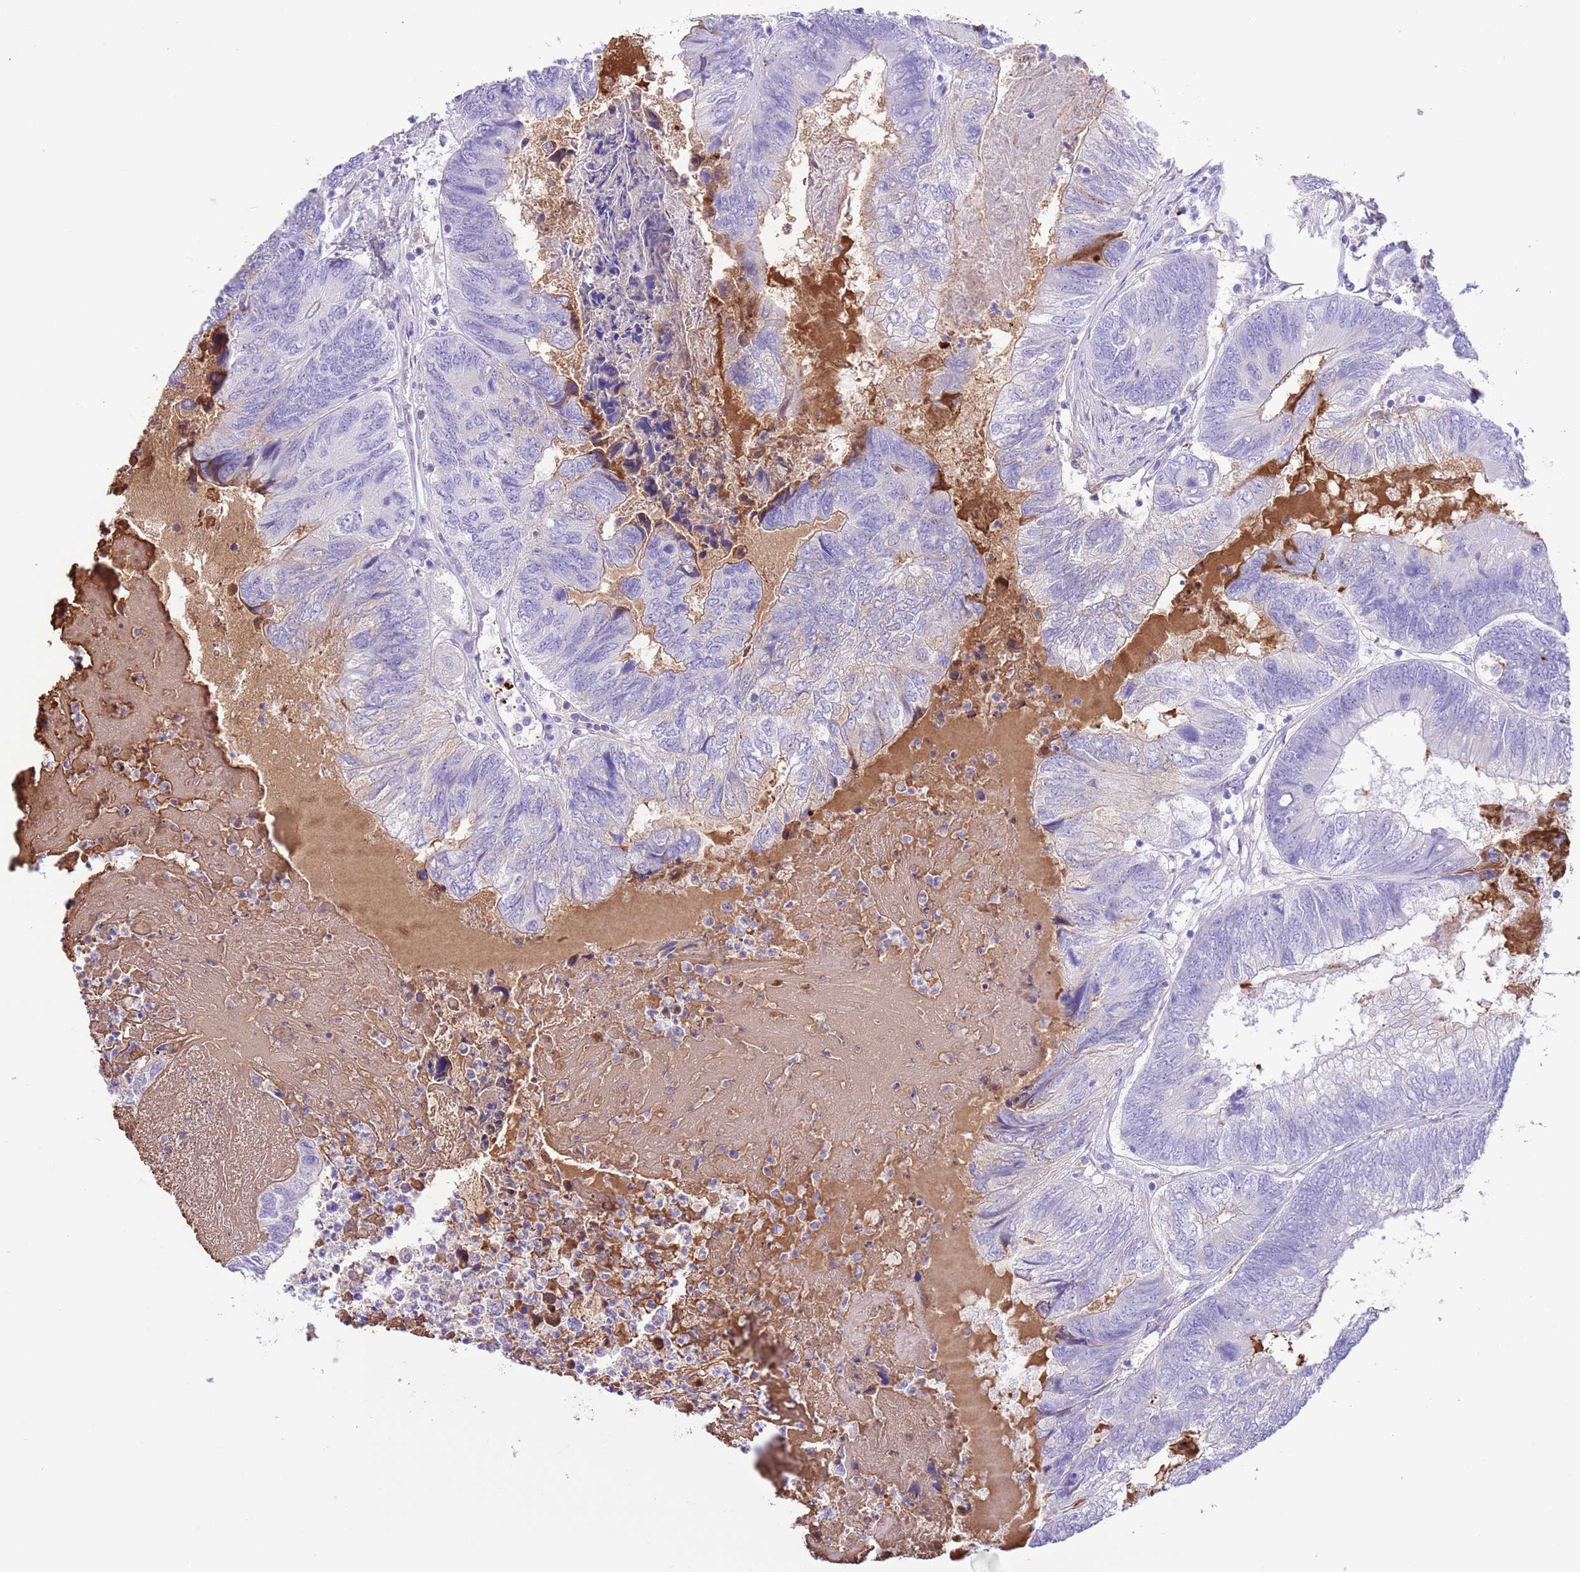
{"staining": {"intensity": "weak", "quantity": "<25%", "location": "cytoplasmic/membranous"}, "tissue": "colorectal cancer", "cell_type": "Tumor cells", "image_type": "cancer", "snomed": [{"axis": "morphology", "description": "Adenocarcinoma, NOS"}, {"axis": "topography", "description": "Colon"}], "caption": "The immunohistochemistry (IHC) photomicrograph has no significant staining in tumor cells of adenocarcinoma (colorectal) tissue.", "gene": "IGF1", "patient": {"sex": "female", "age": 67}}